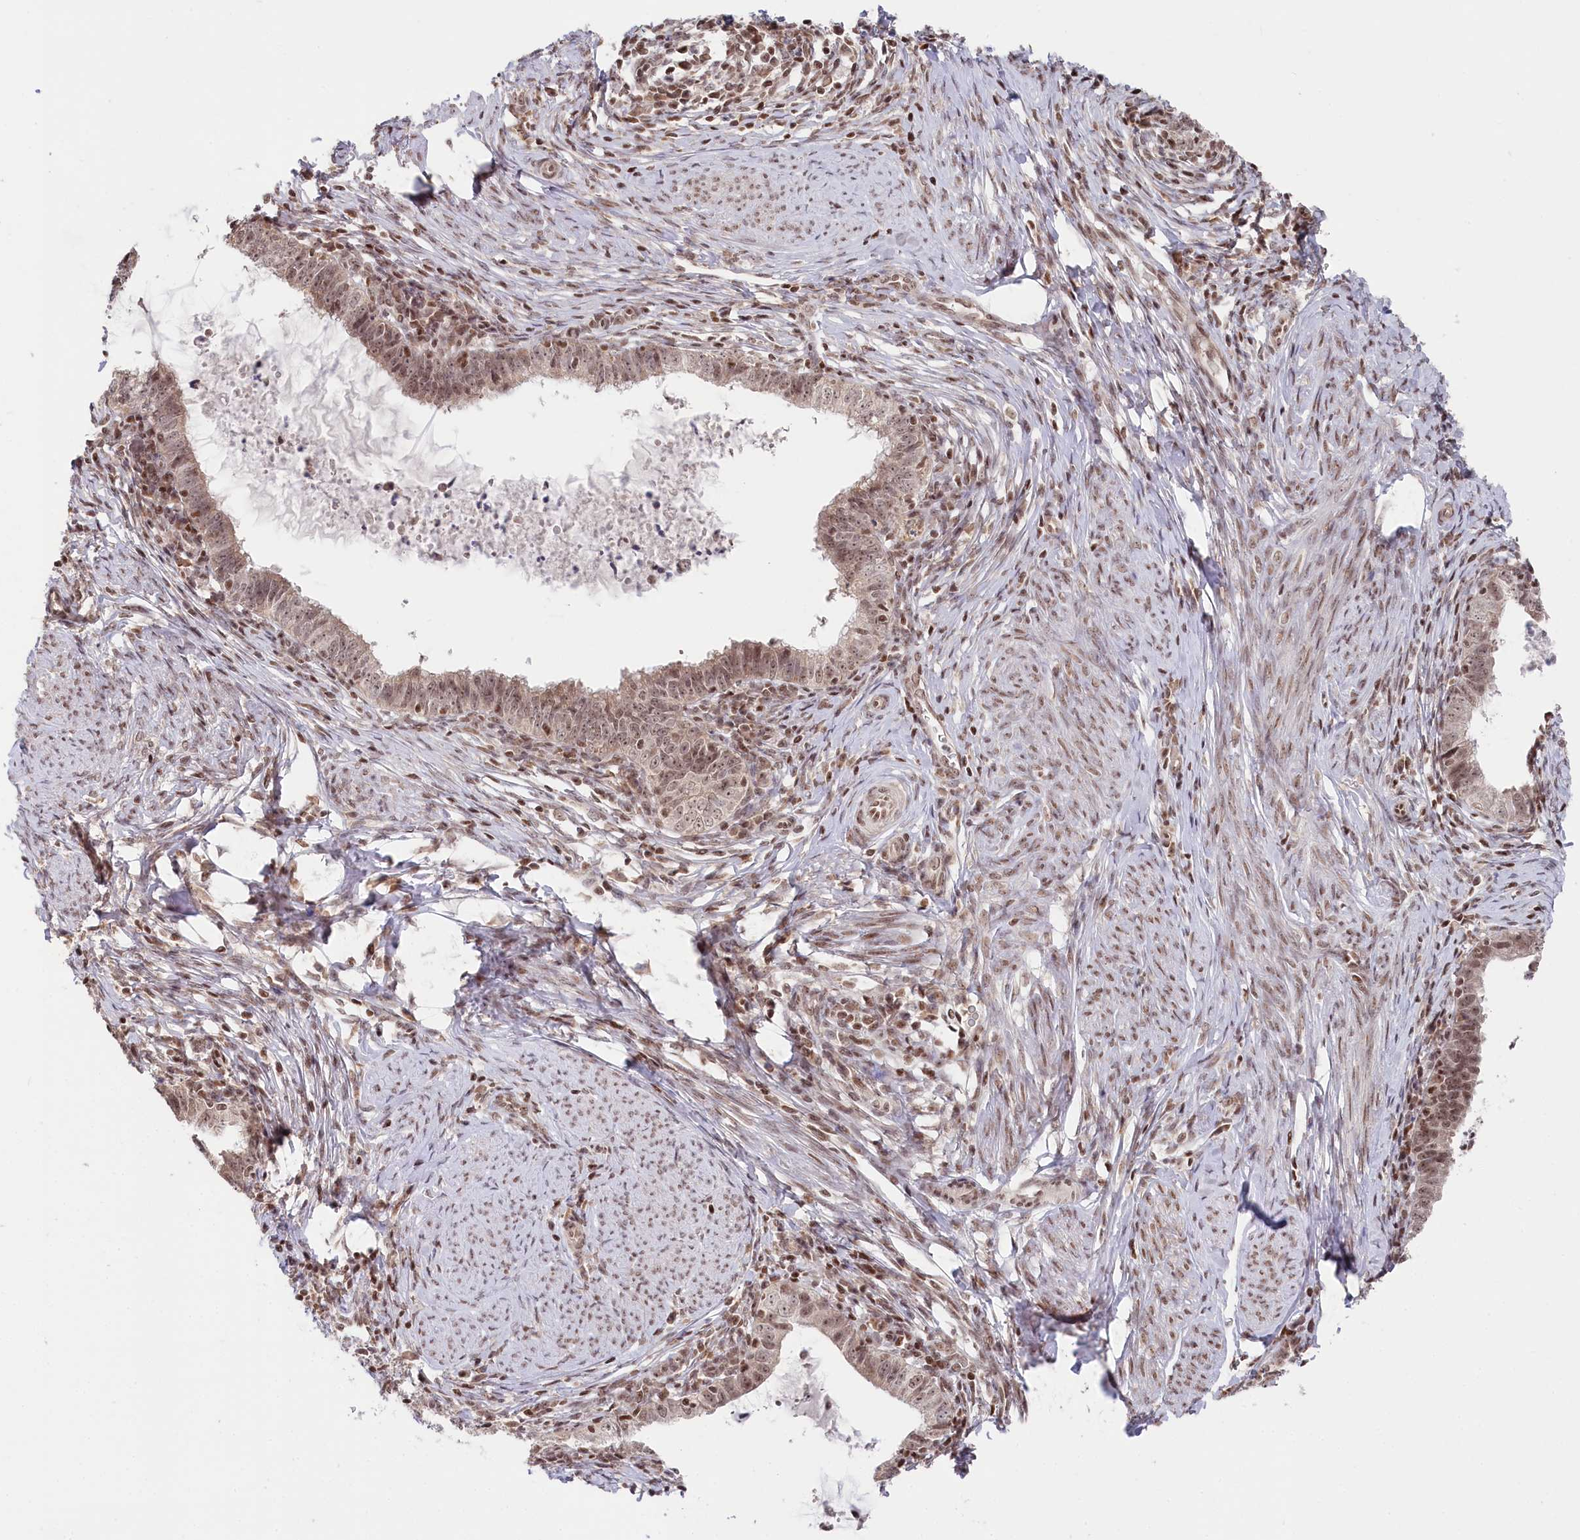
{"staining": {"intensity": "weak", "quantity": ">75%", "location": "nuclear"}, "tissue": "cervical cancer", "cell_type": "Tumor cells", "image_type": "cancer", "snomed": [{"axis": "morphology", "description": "Adenocarcinoma, NOS"}, {"axis": "topography", "description": "Cervix"}], "caption": "Immunohistochemical staining of cervical cancer reveals weak nuclear protein staining in approximately >75% of tumor cells.", "gene": "CGGBP1", "patient": {"sex": "female", "age": 36}}